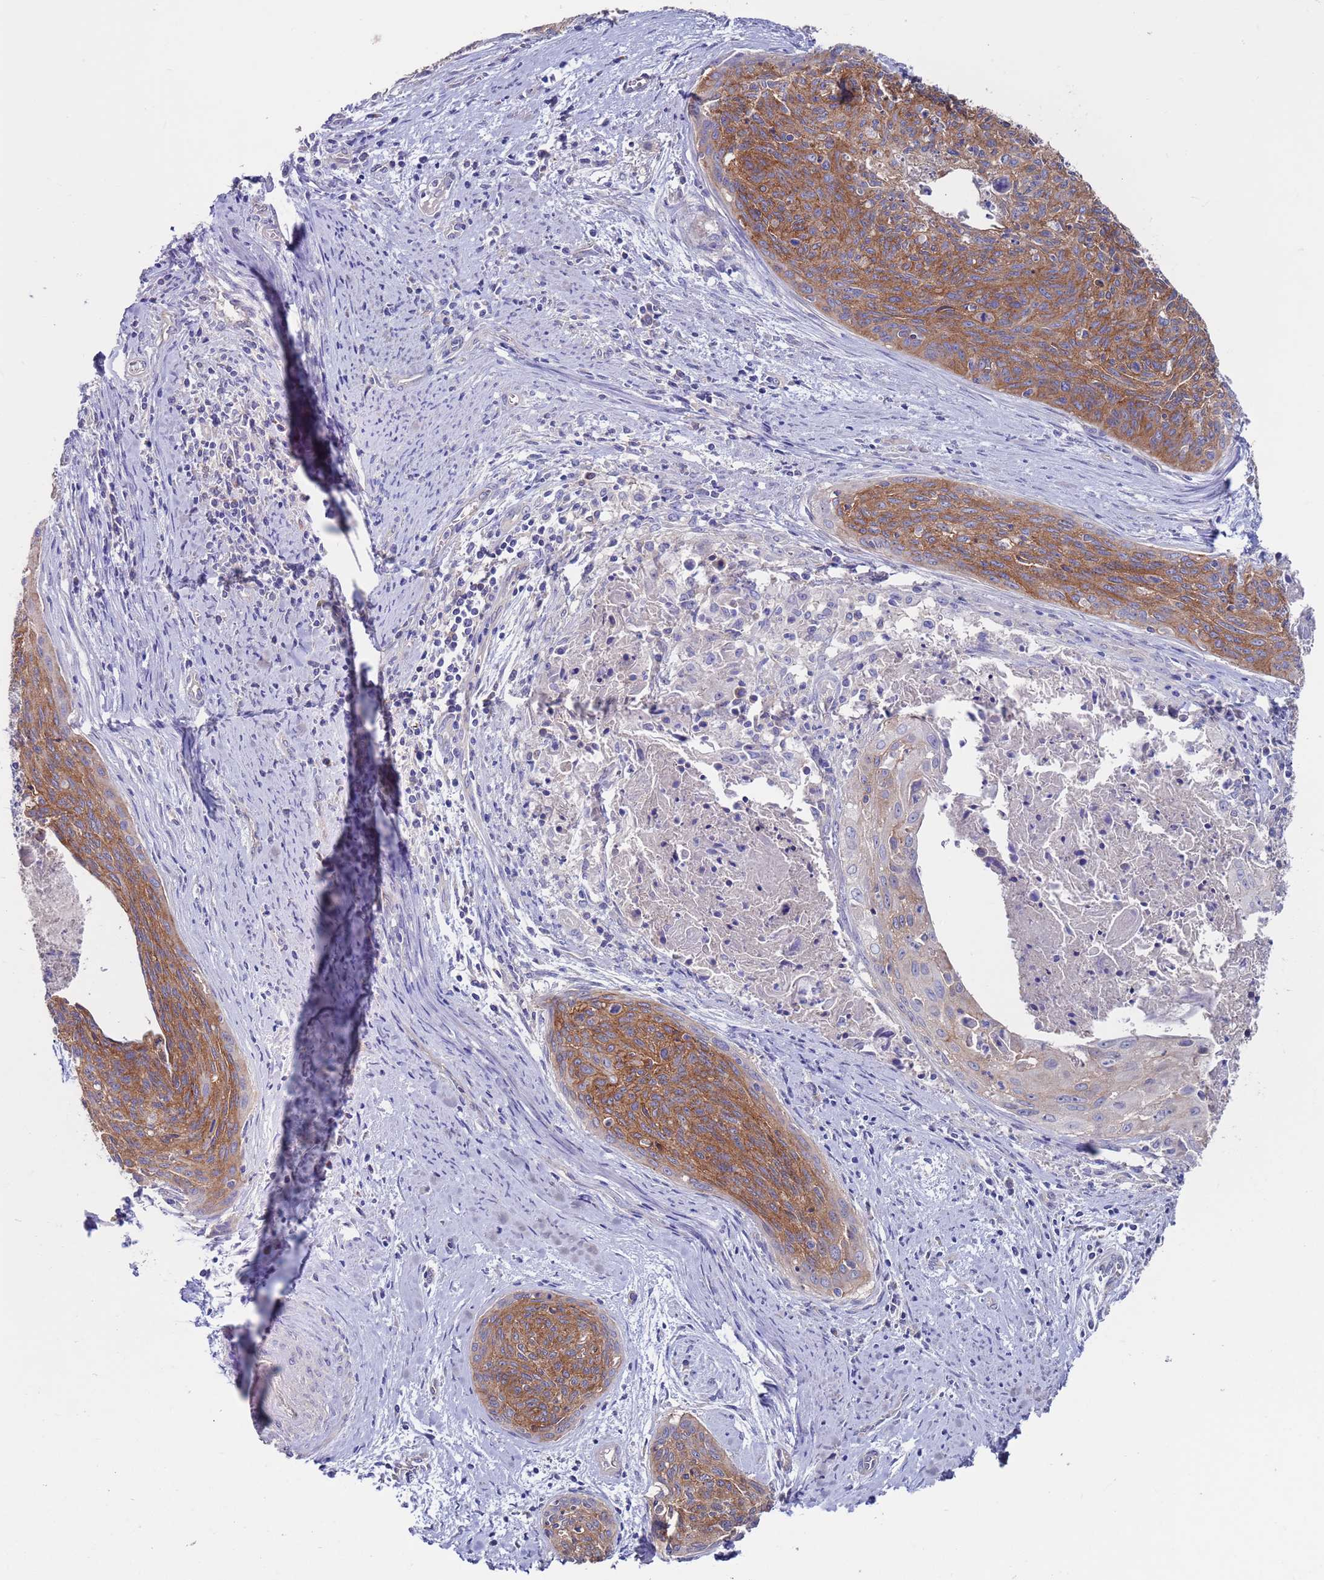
{"staining": {"intensity": "strong", "quantity": ">75%", "location": "cytoplasmic/membranous"}, "tissue": "cervical cancer", "cell_type": "Tumor cells", "image_type": "cancer", "snomed": [{"axis": "morphology", "description": "Squamous cell carcinoma, NOS"}, {"axis": "topography", "description": "Cervix"}], "caption": "This photomicrograph exhibits immunohistochemistry (IHC) staining of human cervical cancer, with high strong cytoplasmic/membranous expression in approximately >75% of tumor cells.", "gene": "KRTCAP3", "patient": {"sex": "female", "age": 55}}